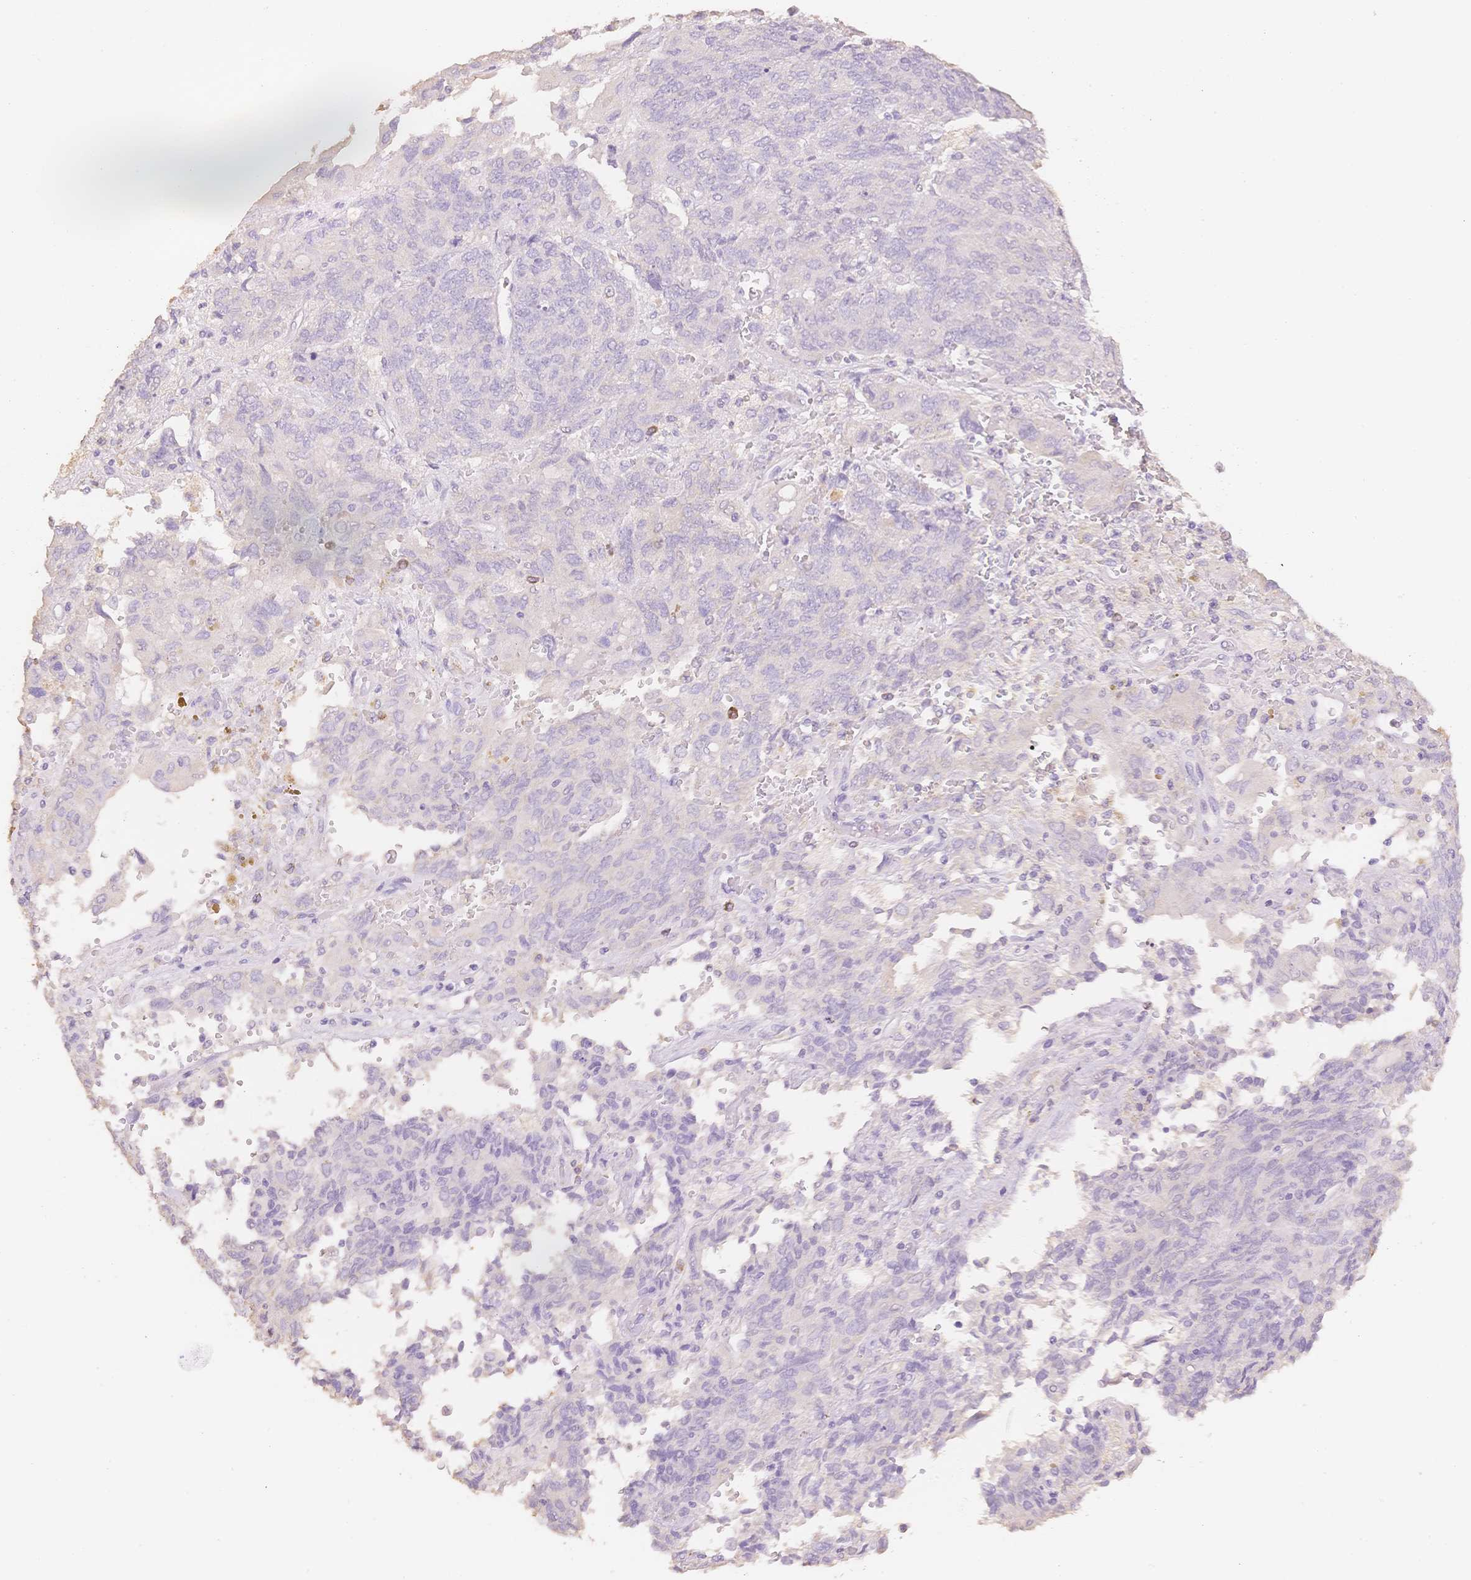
{"staining": {"intensity": "negative", "quantity": "none", "location": "none"}, "tissue": "endometrial cancer", "cell_type": "Tumor cells", "image_type": "cancer", "snomed": [{"axis": "morphology", "description": "Adenocarcinoma, NOS"}, {"axis": "topography", "description": "Endometrium"}], "caption": "The photomicrograph displays no significant expression in tumor cells of endometrial cancer (adenocarcinoma).", "gene": "MBOAT7", "patient": {"sex": "female", "age": 80}}